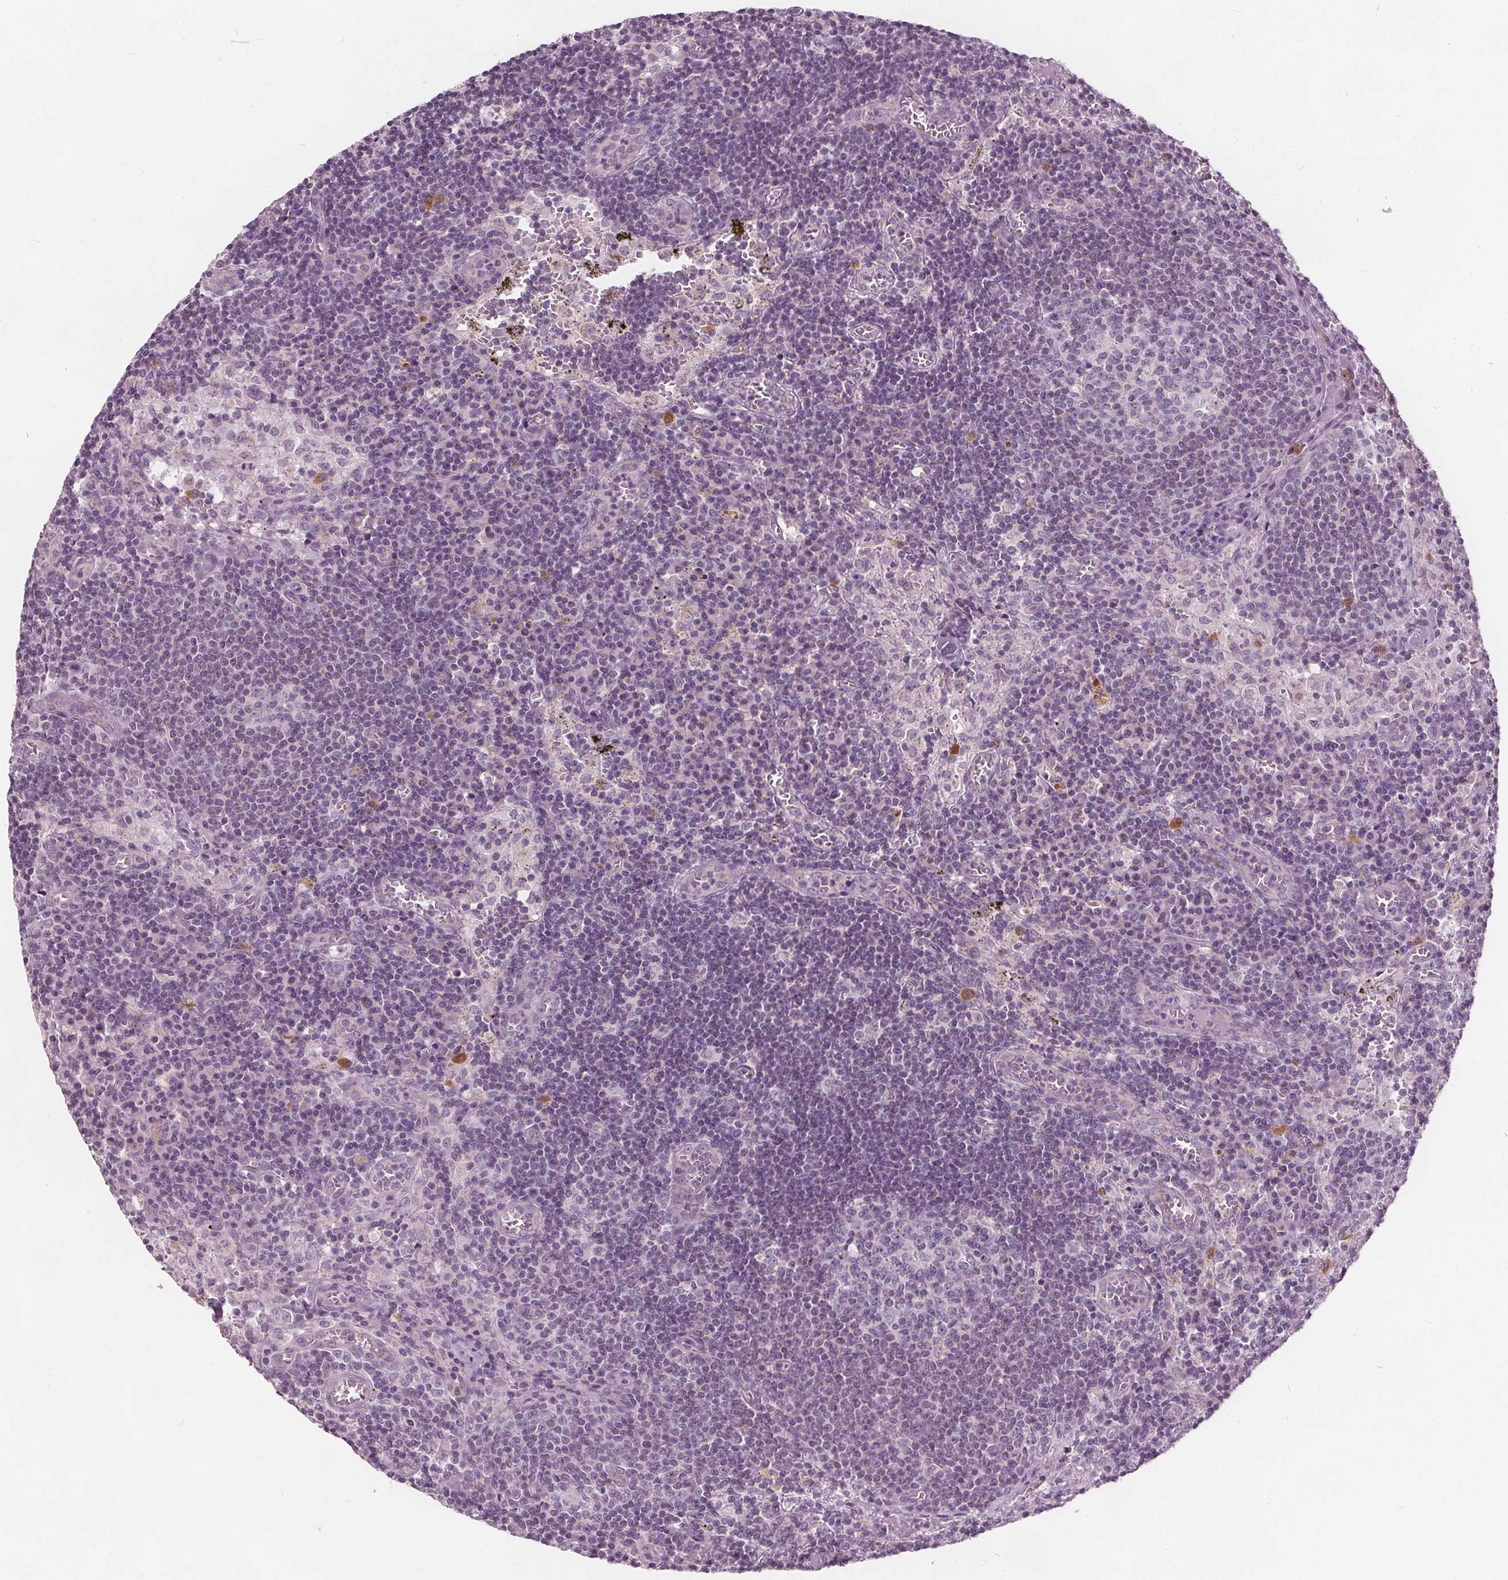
{"staining": {"intensity": "negative", "quantity": "none", "location": "none"}, "tissue": "lymph node", "cell_type": "Germinal center cells", "image_type": "normal", "snomed": [{"axis": "morphology", "description": "Normal tissue, NOS"}, {"axis": "topography", "description": "Lymph node"}], "caption": "This is a micrograph of IHC staining of benign lymph node, which shows no positivity in germinal center cells.", "gene": "ECI2", "patient": {"sex": "male", "age": 62}}